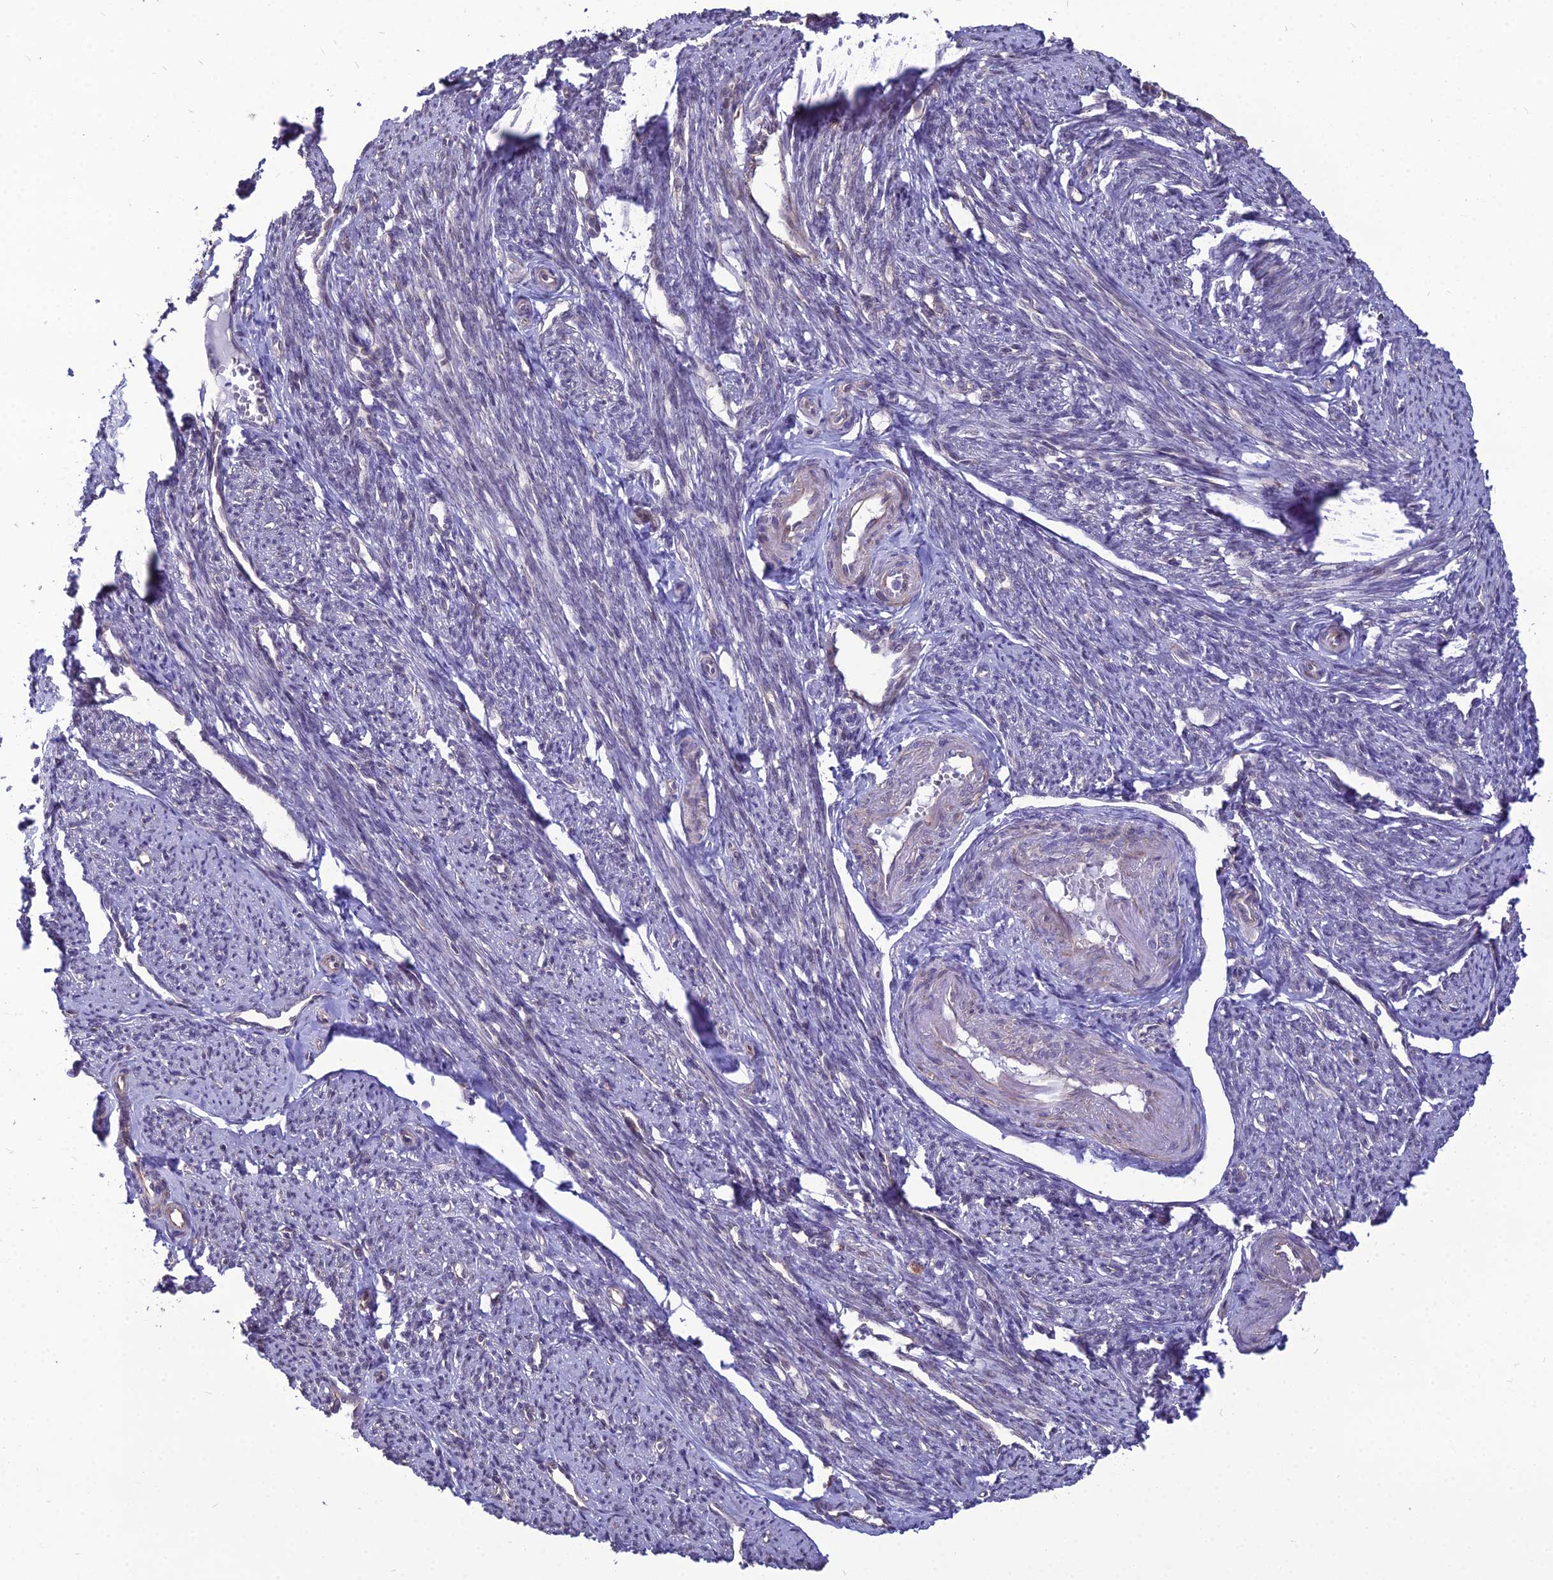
{"staining": {"intensity": "moderate", "quantity": "25%-75%", "location": "cytoplasmic/membranous"}, "tissue": "smooth muscle", "cell_type": "Smooth muscle cells", "image_type": "normal", "snomed": [{"axis": "morphology", "description": "Normal tissue, NOS"}, {"axis": "topography", "description": "Smooth muscle"}, {"axis": "topography", "description": "Uterus"}], "caption": "Immunohistochemical staining of unremarkable smooth muscle reveals medium levels of moderate cytoplasmic/membranous positivity in approximately 25%-75% of smooth muscle cells.", "gene": "TSPYL2", "patient": {"sex": "female", "age": 59}}